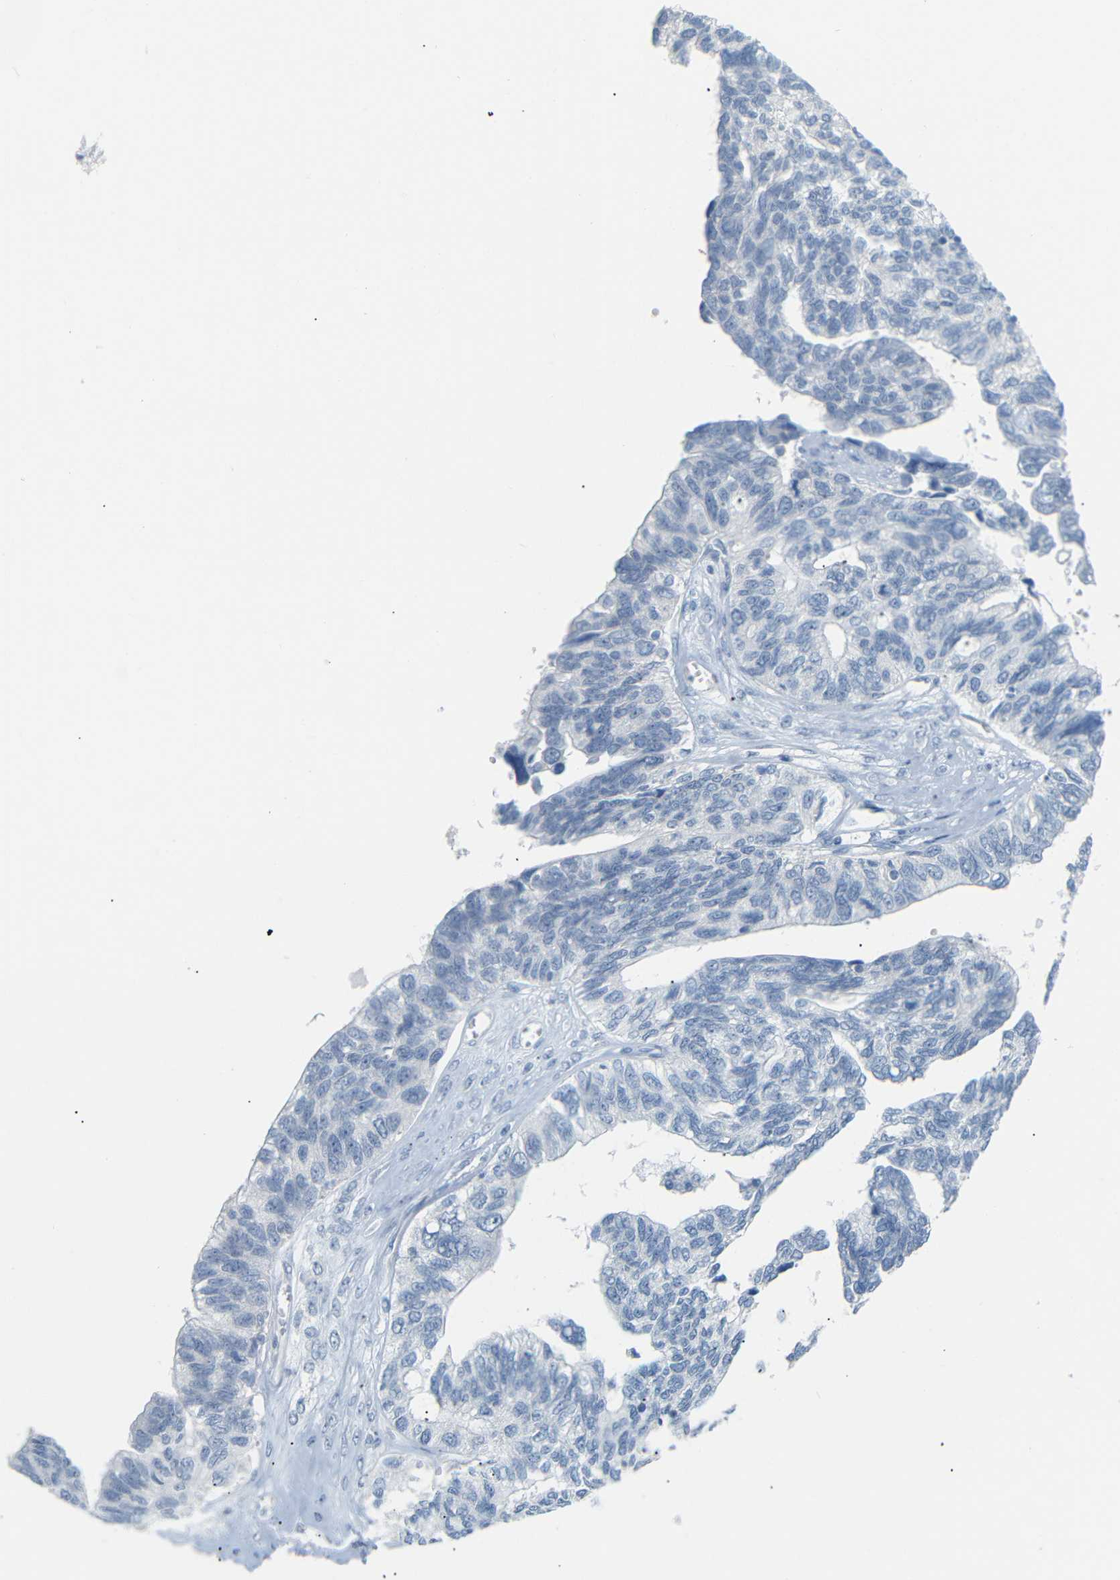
{"staining": {"intensity": "negative", "quantity": "none", "location": "none"}, "tissue": "ovarian cancer", "cell_type": "Tumor cells", "image_type": "cancer", "snomed": [{"axis": "morphology", "description": "Cystadenocarcinoma, serous, NOS"}, {"axis": "topography", "description": "Ovary"}], "caption": "Protein analysis of ovarian cancer (serous cystadenocarcinoma) shows no significant staining in tumor cells. The staining is performed using DAB brown chromogen with nuclei counter-stained in using hematoxylin.", "gene": "OPN1SW", "patient": {"sex": "female", "age": 79}}